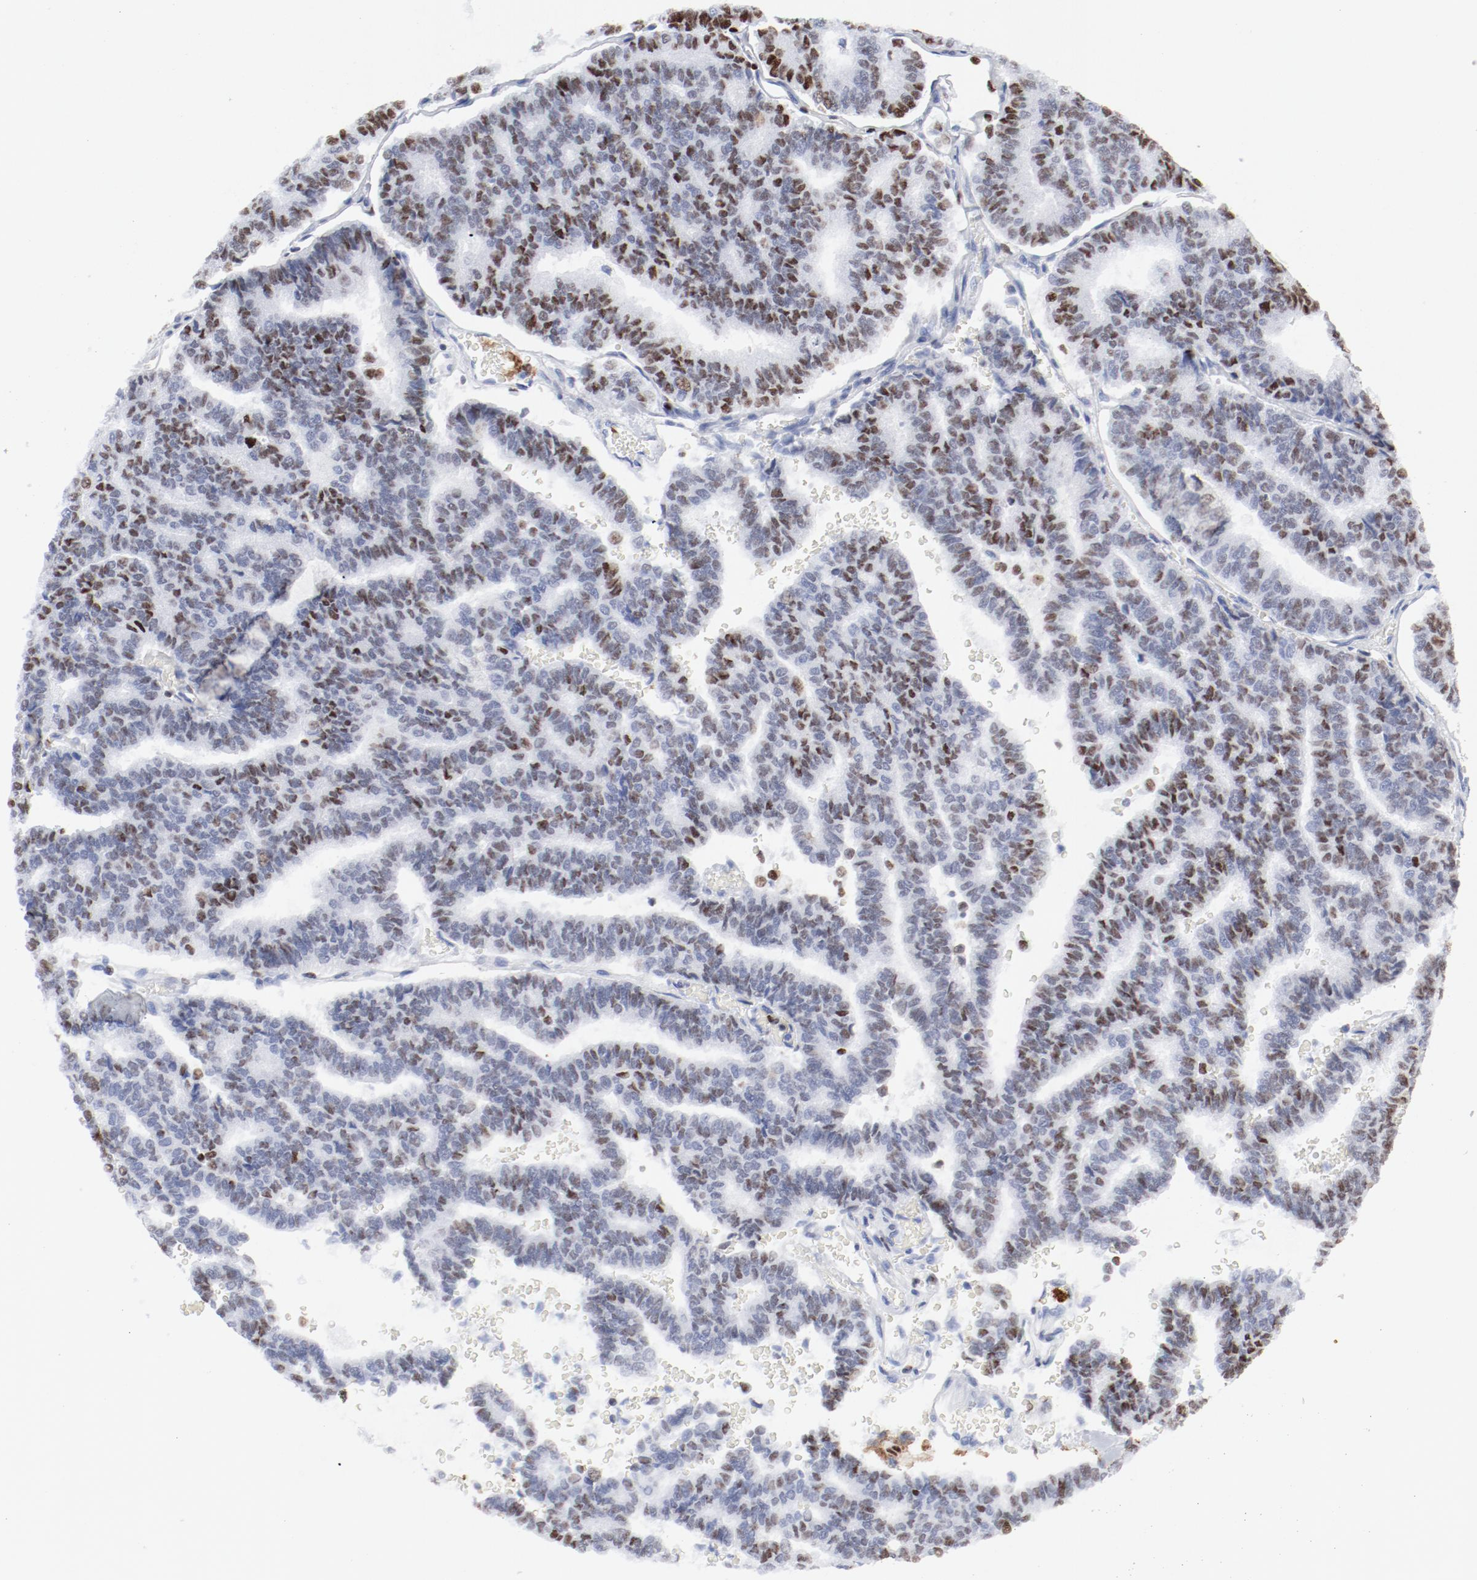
{"staining": {"intensity": "moderate", "quantity": "25%-75%", "location": "nuclear"}, "tissue": "thyroid cancer", "cell_type": "Tumor cells", "image_type": "cancer", "snomed": [{"axis": "morphology", "description": "Papillary adenocarcinoma, NOS"}, {"axis": "topography", "description": "Thyroid gland"}], "caption": "The photomicrograph exhibits staining of thyroid papillary adenocarcinoma, revealing moderate nuclear protein positivity (brown color) within tumor cells. (IHC, brightfield microscopy, high magnification).", "gene": "SMARCC2", "patient": {"sex": "female", "age": 35}}